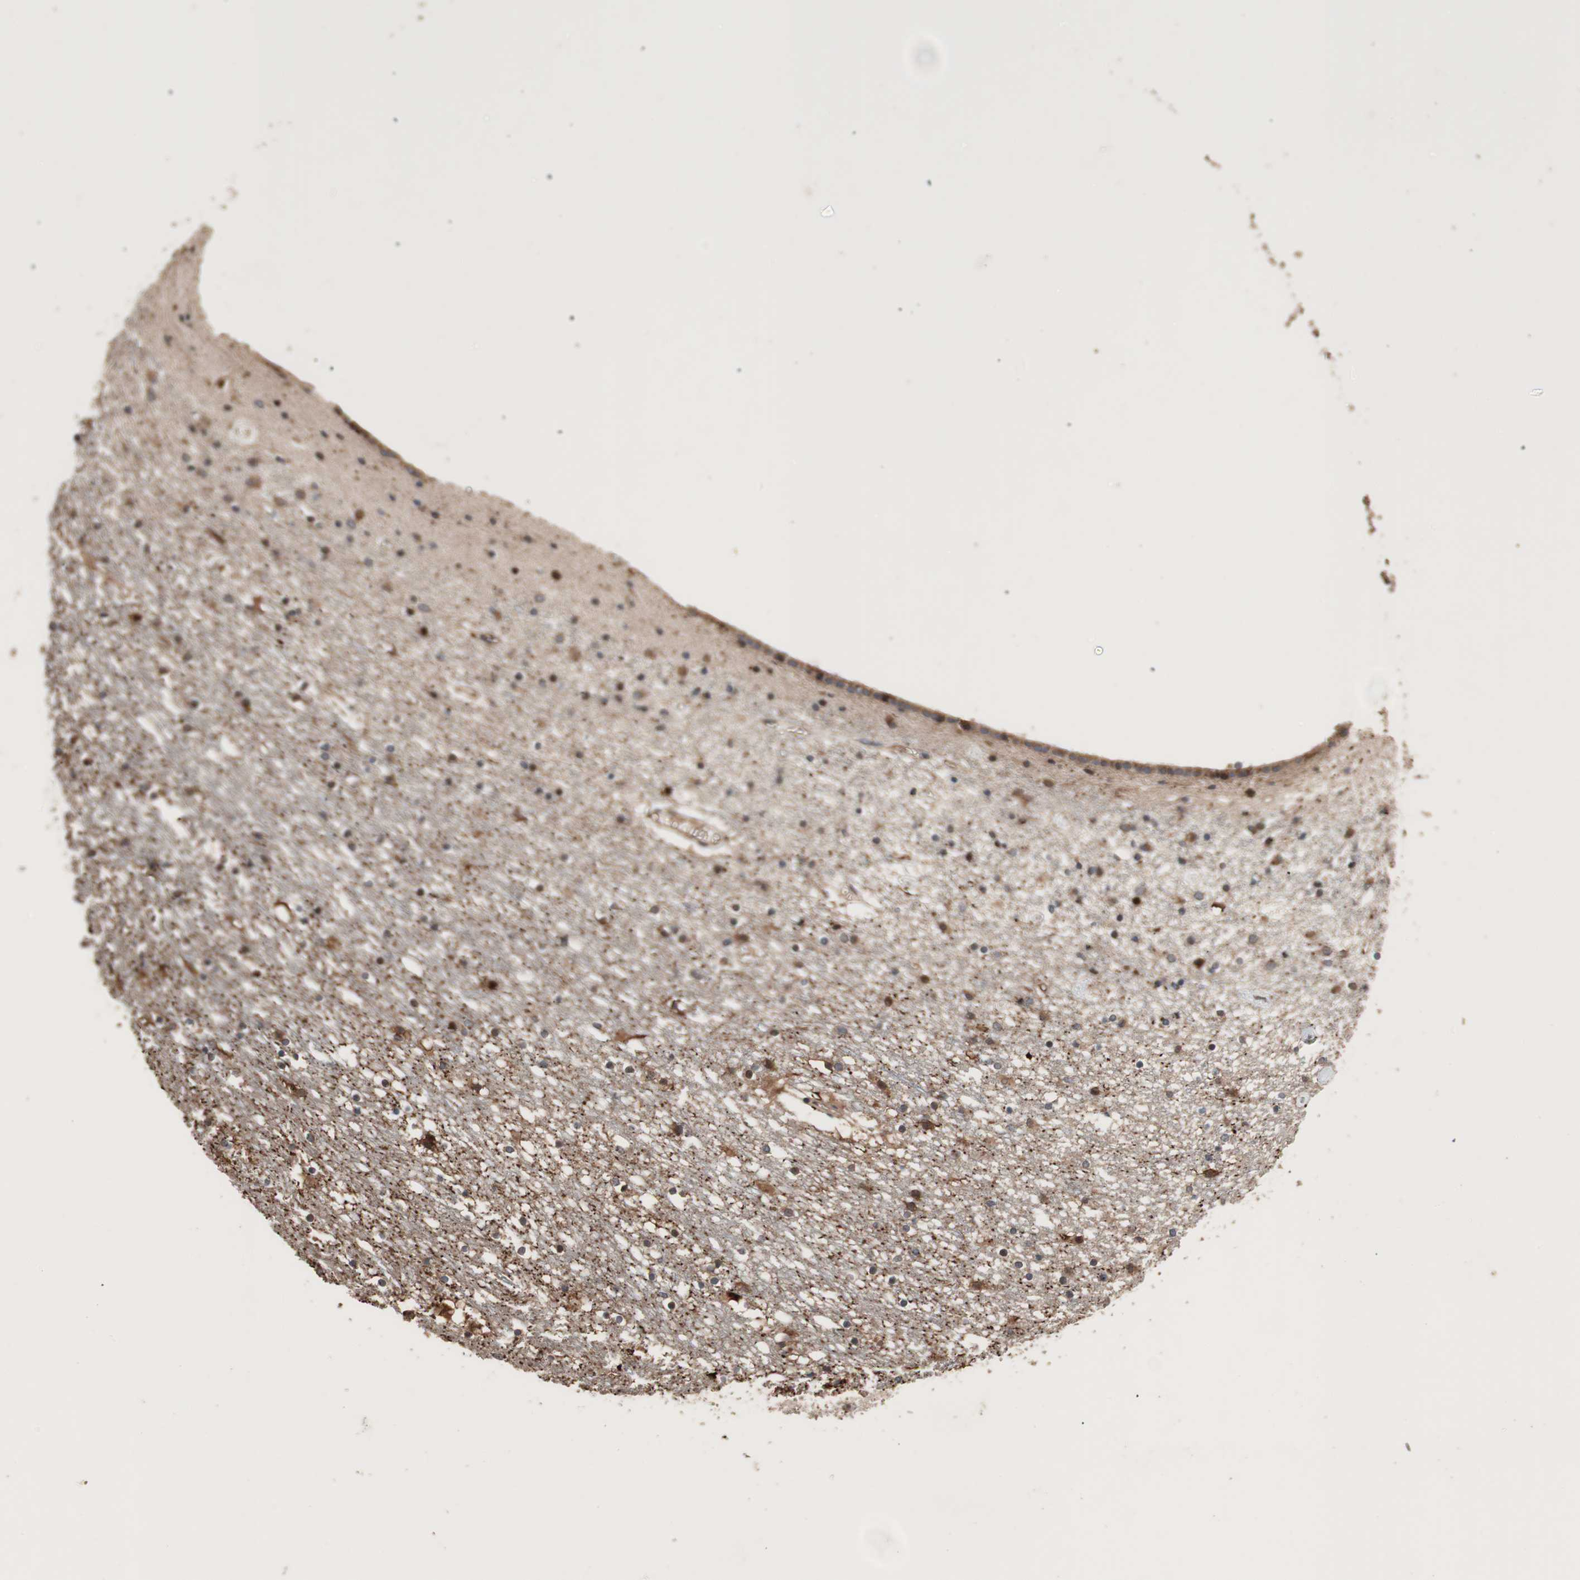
{"staining": {"intensity": "strong", "quantity": "25%-75%", "location": "cytoplasmic/membranous,nuclear"}, "tissue": "caudate", "cell_type": "Glial cells", "image_type": "normal", "snomed": [{"axis": "morphology", "description": "Normal tissue, NOS"}, {"axis": "topography", "description": "Lateral ventricle wall"}], "caption": "Caudate stained with IHC reveals strong cytoplasmic/membranous,nuclear staining in about 25%-75% of glial cells. (DAB IHC with brightfield microscopy, high magnification).", "gene": "RAB1A", "patient": {"sex": "male", "age": 45}}